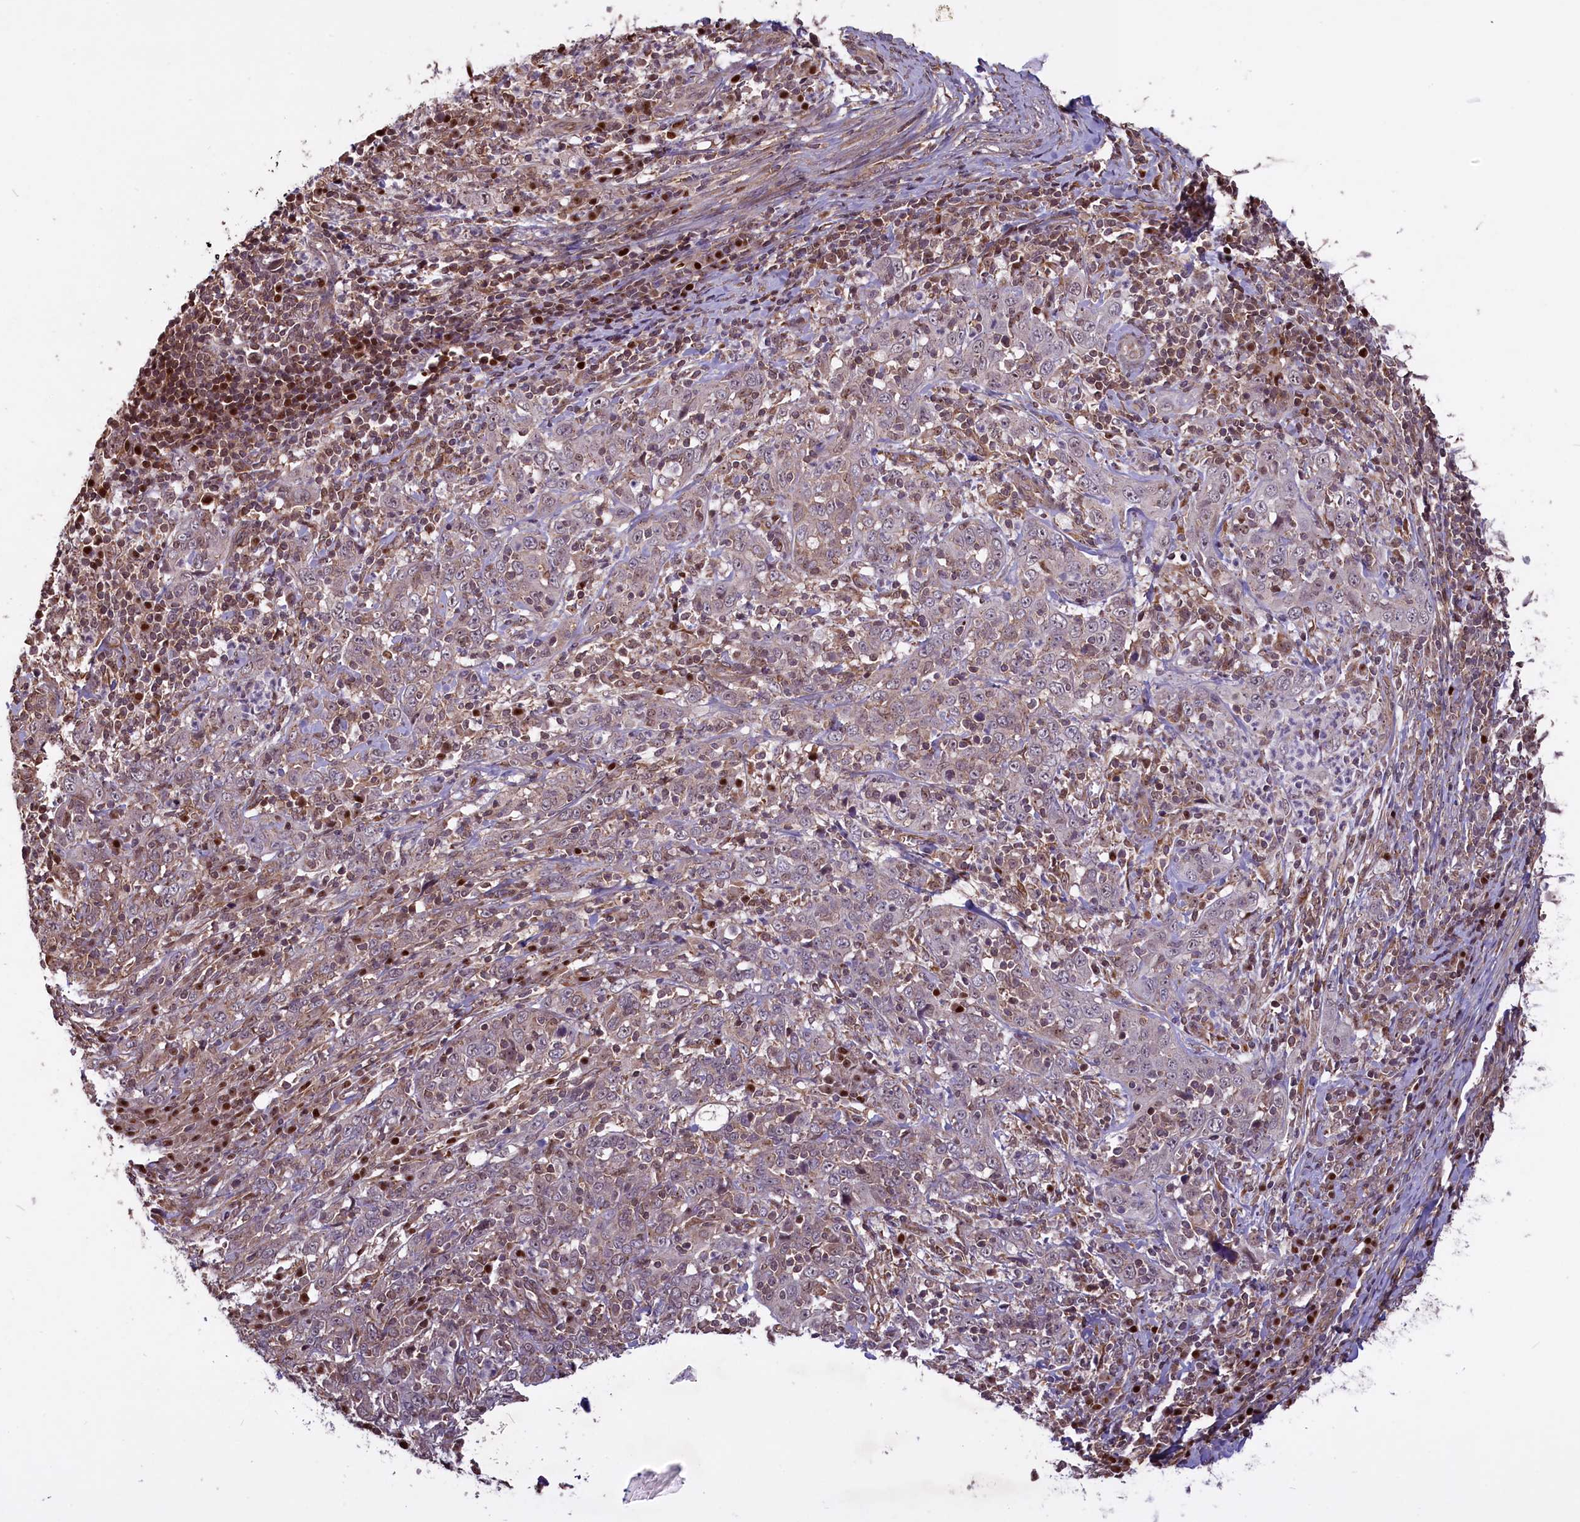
{"staining": {"intensity": "moderate", "quantity": "25%-75%", "location": "cytoplasmic/membranous,nuclear"}, "tissue": "cervical cancer", "cell_type": "Tumor cells", "image_type": "cancer", "snomed": [{"axis": "morphology", "description": "Squamous cell carcinoma, NOS"}, {"axis": "topography", "description": "Cervix"}], "caption": "An image of cervical squamous cell carcinoma stained for a protein displays moderate cytoplasmic/membranous and nuclear brown staining in tumor cells.", "gene": "SHFL", "patient": {"sex": "female", "age": 46}}